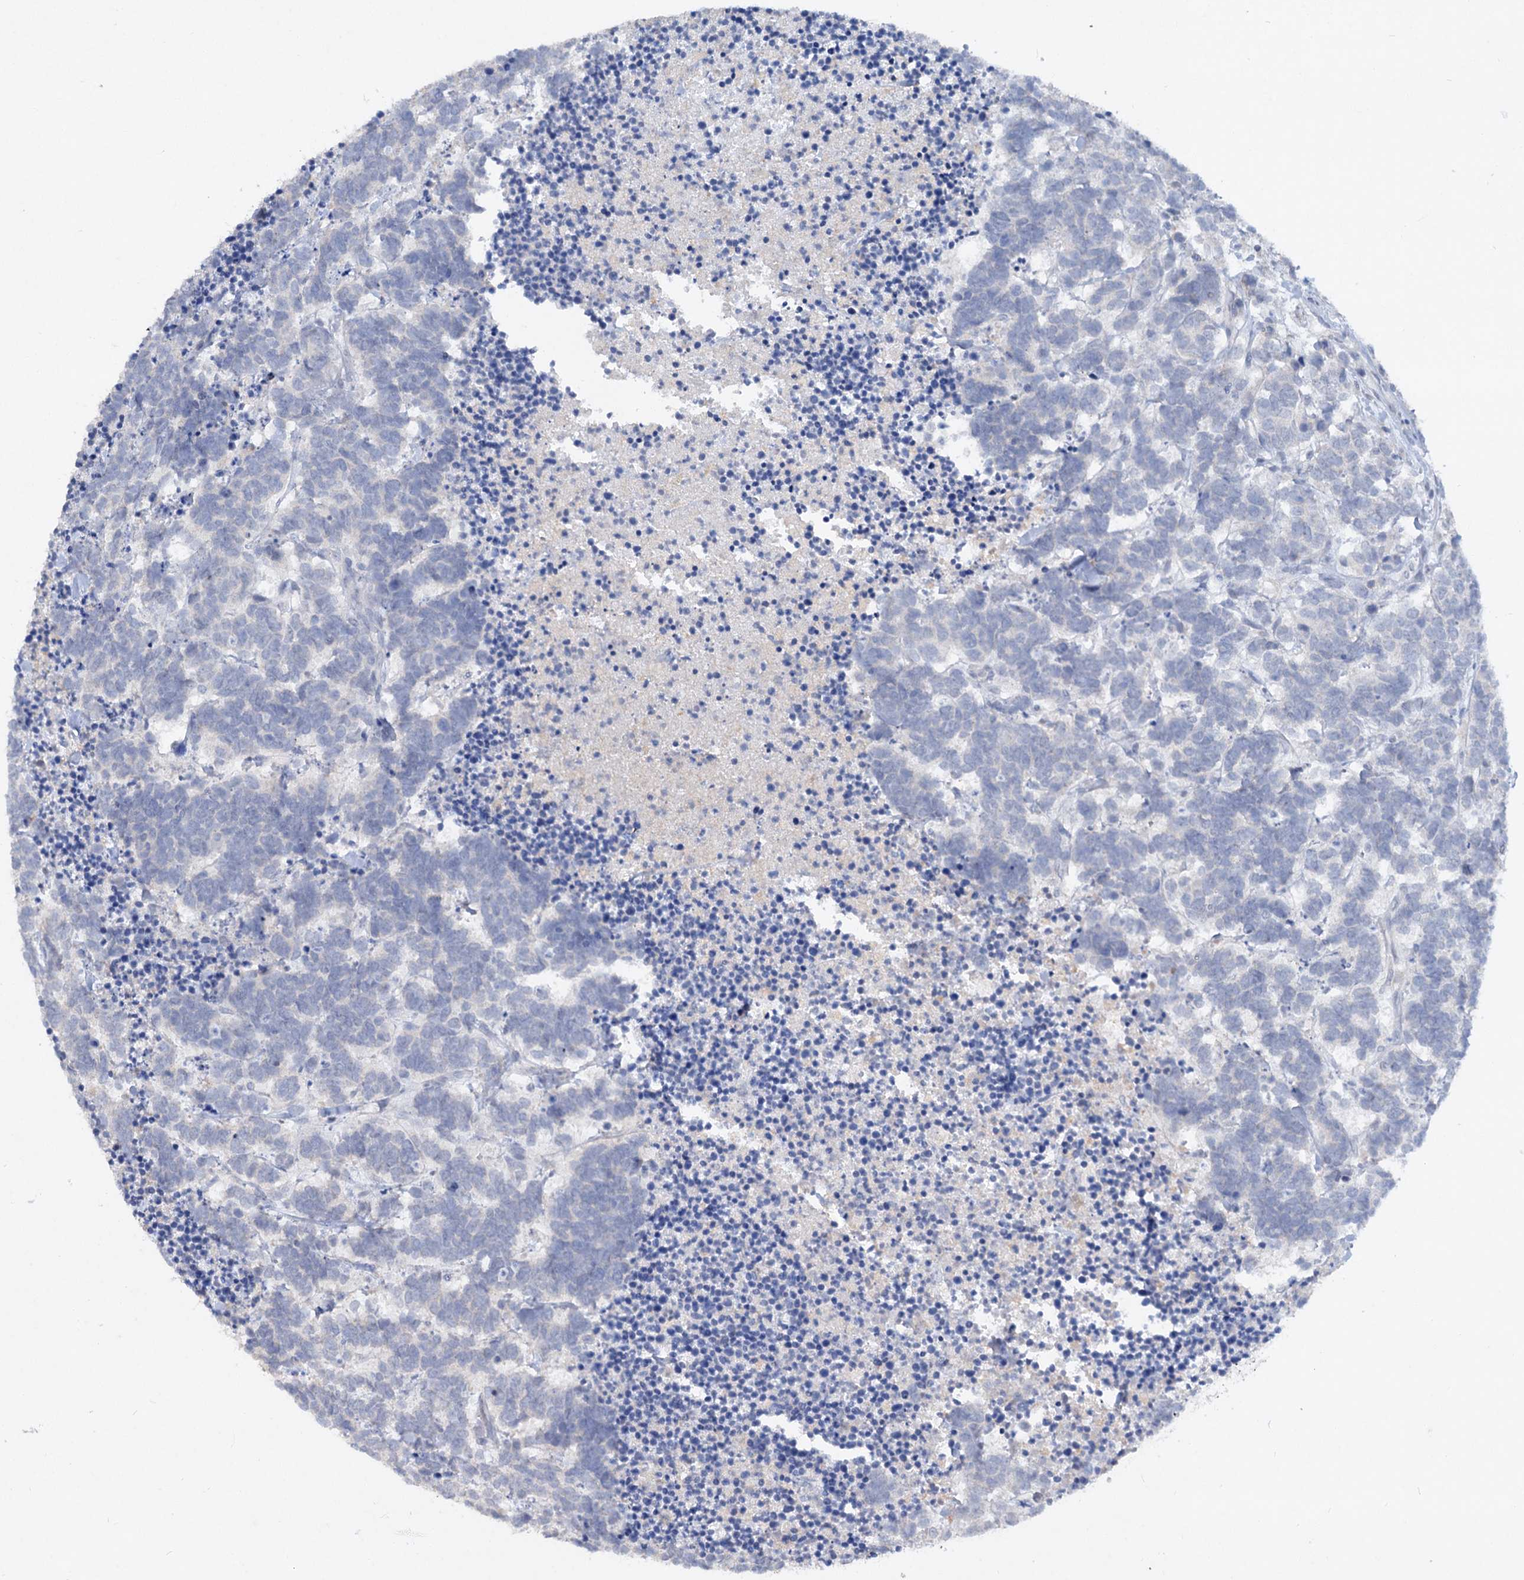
{"staining": {"intensity": "negative", "quantity": "none", "location": "none"}, "tissue": "carcinoid", "cell_type": "Tumor cells", "image_type": "cancer", "snomed": [{"axis": "morphology", "description": "Carcinoma, NOS"}, {"axis": "morphology", "description": "Carcinoid, malignant, NOS"}, {"axis": "topography", "description": "Urinary bladder"}], "caption": "This is an immunohistochemistry histopathology image of carcinoma. There is no expression in tumor cells.", "gene": "ATP4A", "patient": {"sex": "male", "age": 57}}